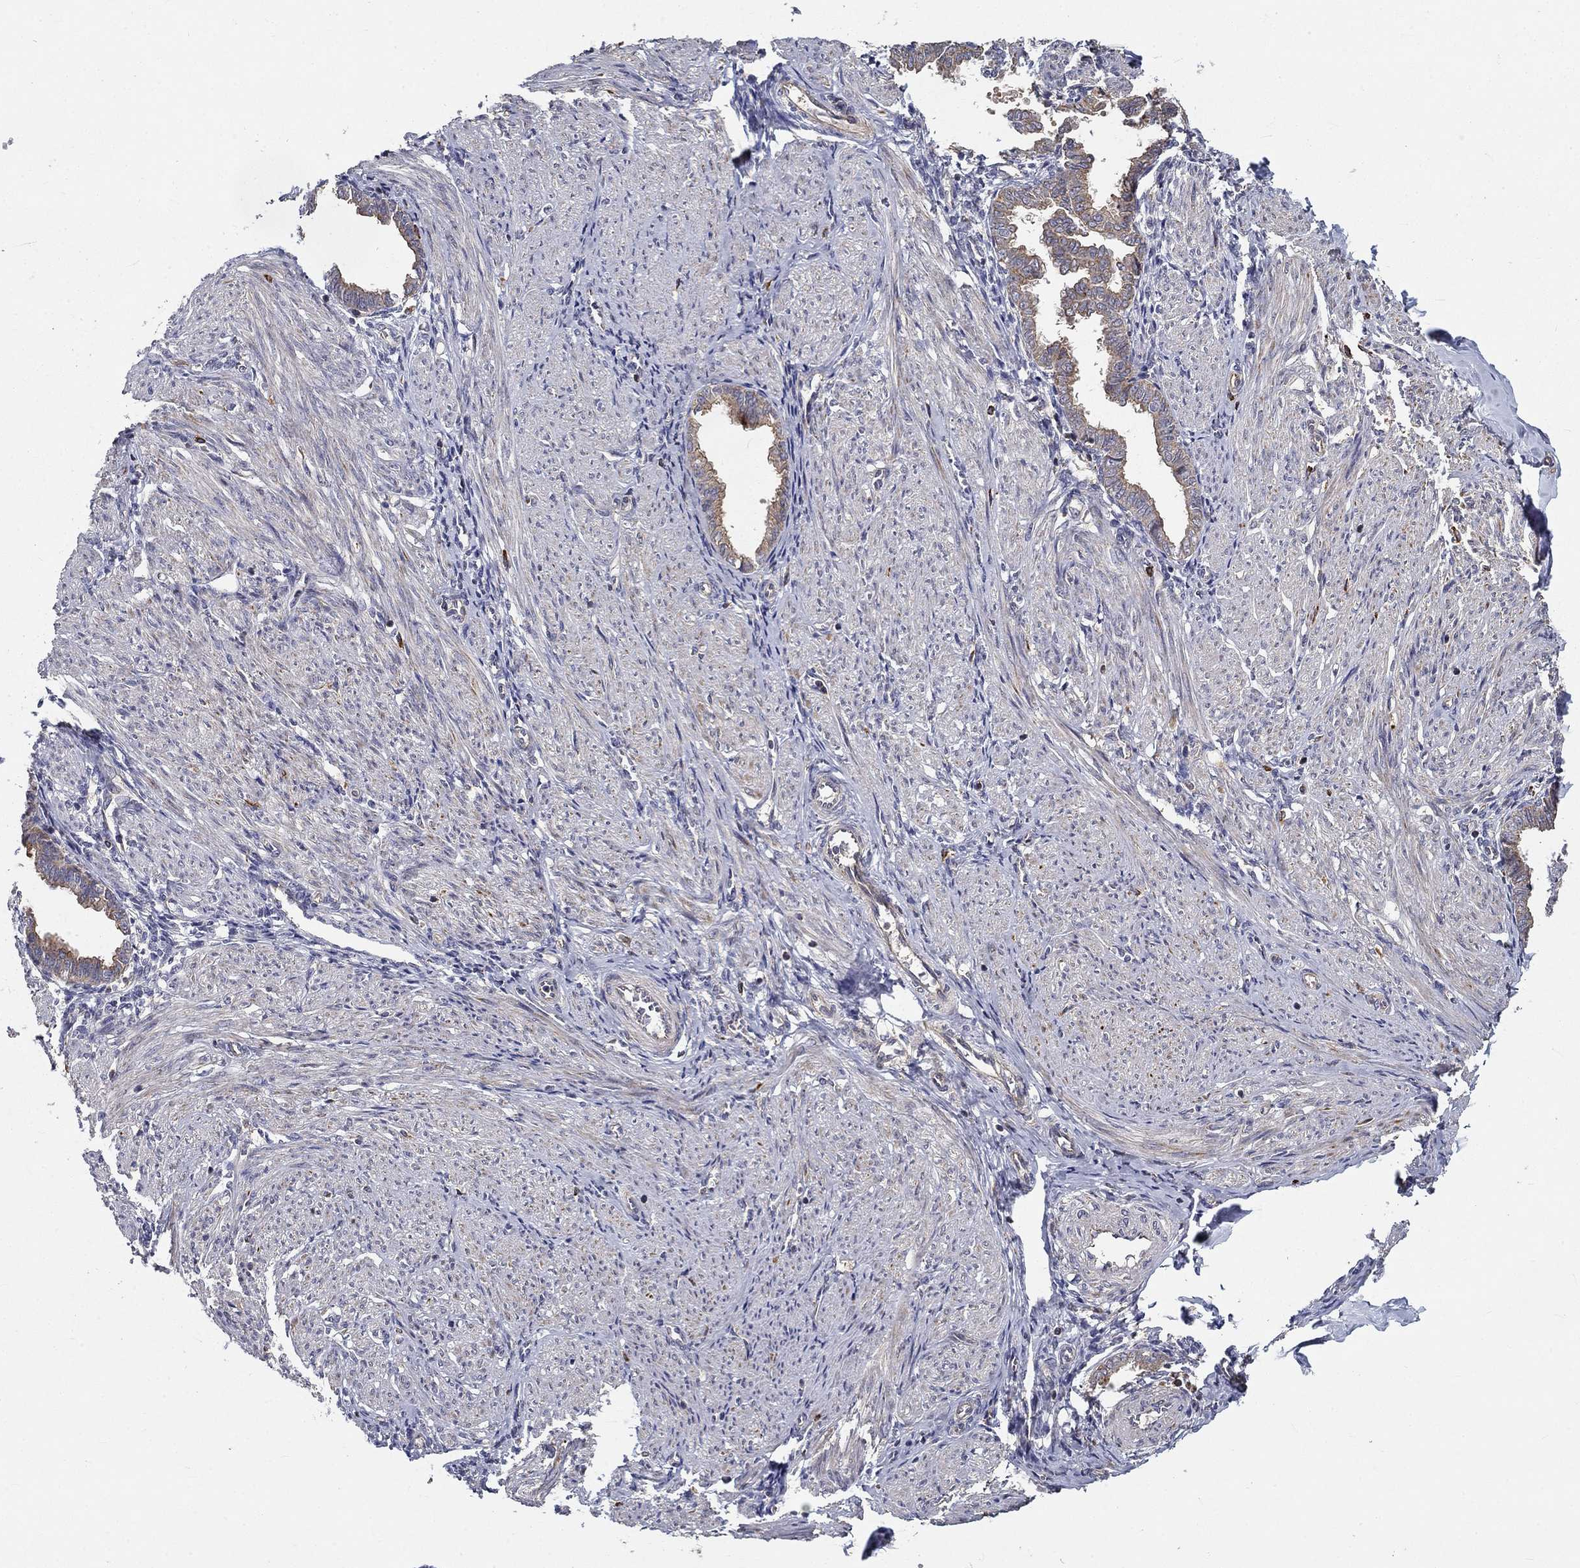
{"staining": {"intensity": "negative", "quantity": "none", "location": "none"}, "tissue": "endometrium", "cell_type": "Cells in endometrial stroma", "image_type": "normal", "snomed": [{"axis": "morphology", "description": "Normal tissue, NOS"}, {"axis": "topography", "description": "Endometrium"}], "caption": "A histopathology image of endometrium stained for a protein exhibits no brown staining in cells in endometrial stroma.", "gene": "ALDH4A1", "patient": {"sex": "female", "age": 37}}